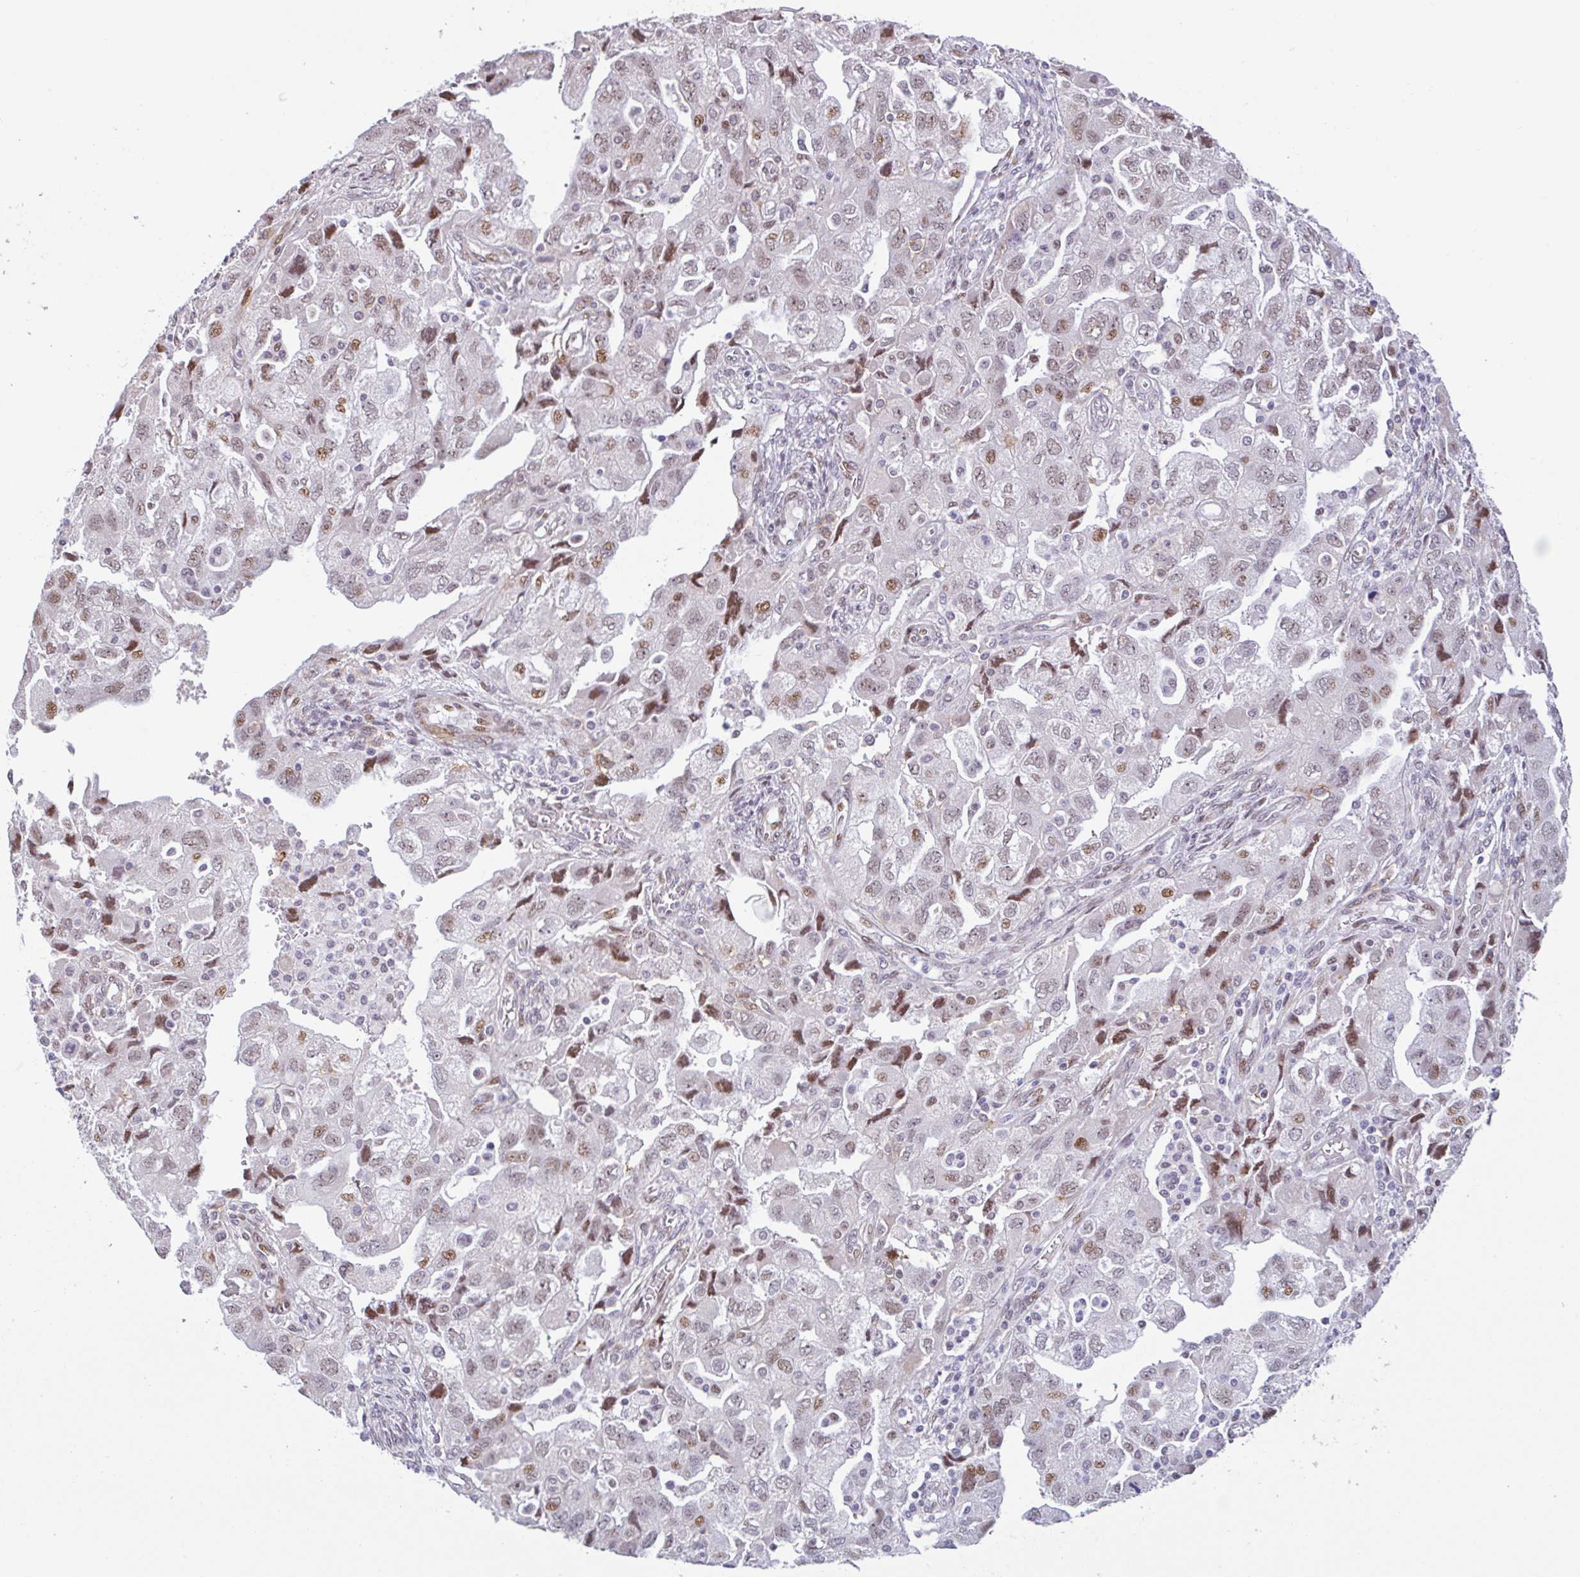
{"staining": {"intensity": "moderate", "quantity": "<25%", "location": "nuclear"}, "tissue": "ovarian cancer", "cell_type": "Tumor cells", "image_type": "cancer", "snomed": [{"axis": "morphology", "description": "Carcinoma, NOS"}, {"axis": "morphology", "description": "Cystadenocarcinoma, serous, NOS"}, {"axis": "topography", "description": "Ovary"}], "caption": "Protein expression analysis of human ovarian cancer reveals moderate nuclear staining in approximately <25% of tumor cells.", "gene": "TMEM119", "patient": {"sex": "female", "age": 69}}